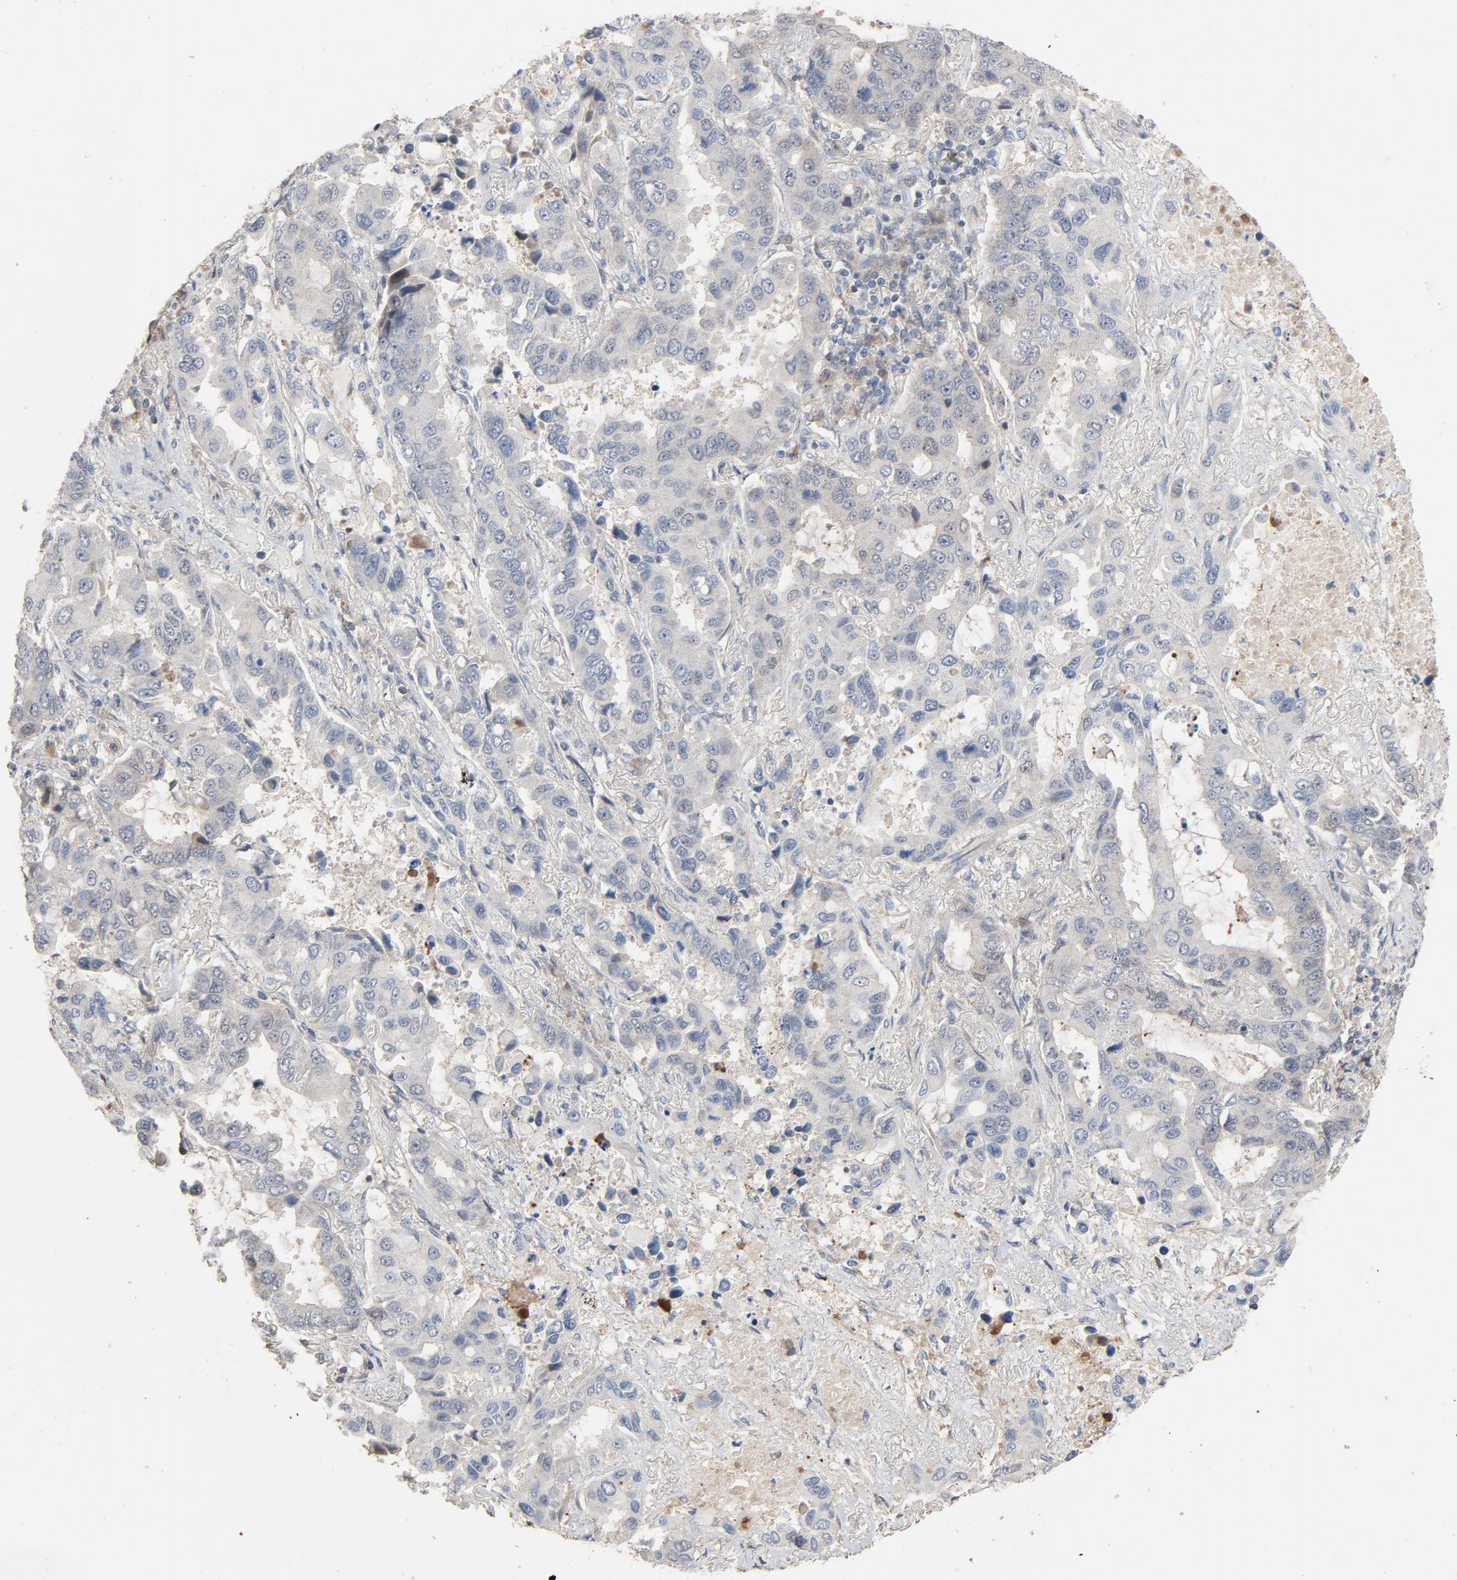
{"staining": {"intensity": "negative", "quantity": "none", "location": "none"}, "tissue": "lung cancer", "cell_type": "Tumor cells", "image_type": "cancer", "snomed": [{"axis": "morphology", "description": "Adenocarcinoma, NOS"}, {"axis": "topography", "description": "Lung"}], "caption": "Immunohistochemistry photomicrograph of neoplastic tissue: human lung cancer stained with DAB (3,3'-diaminobenzidine) displays no significant protein staining in tumor cells.", "gene": "CDK6", "patient": {"sex": "male", "age": 64}}